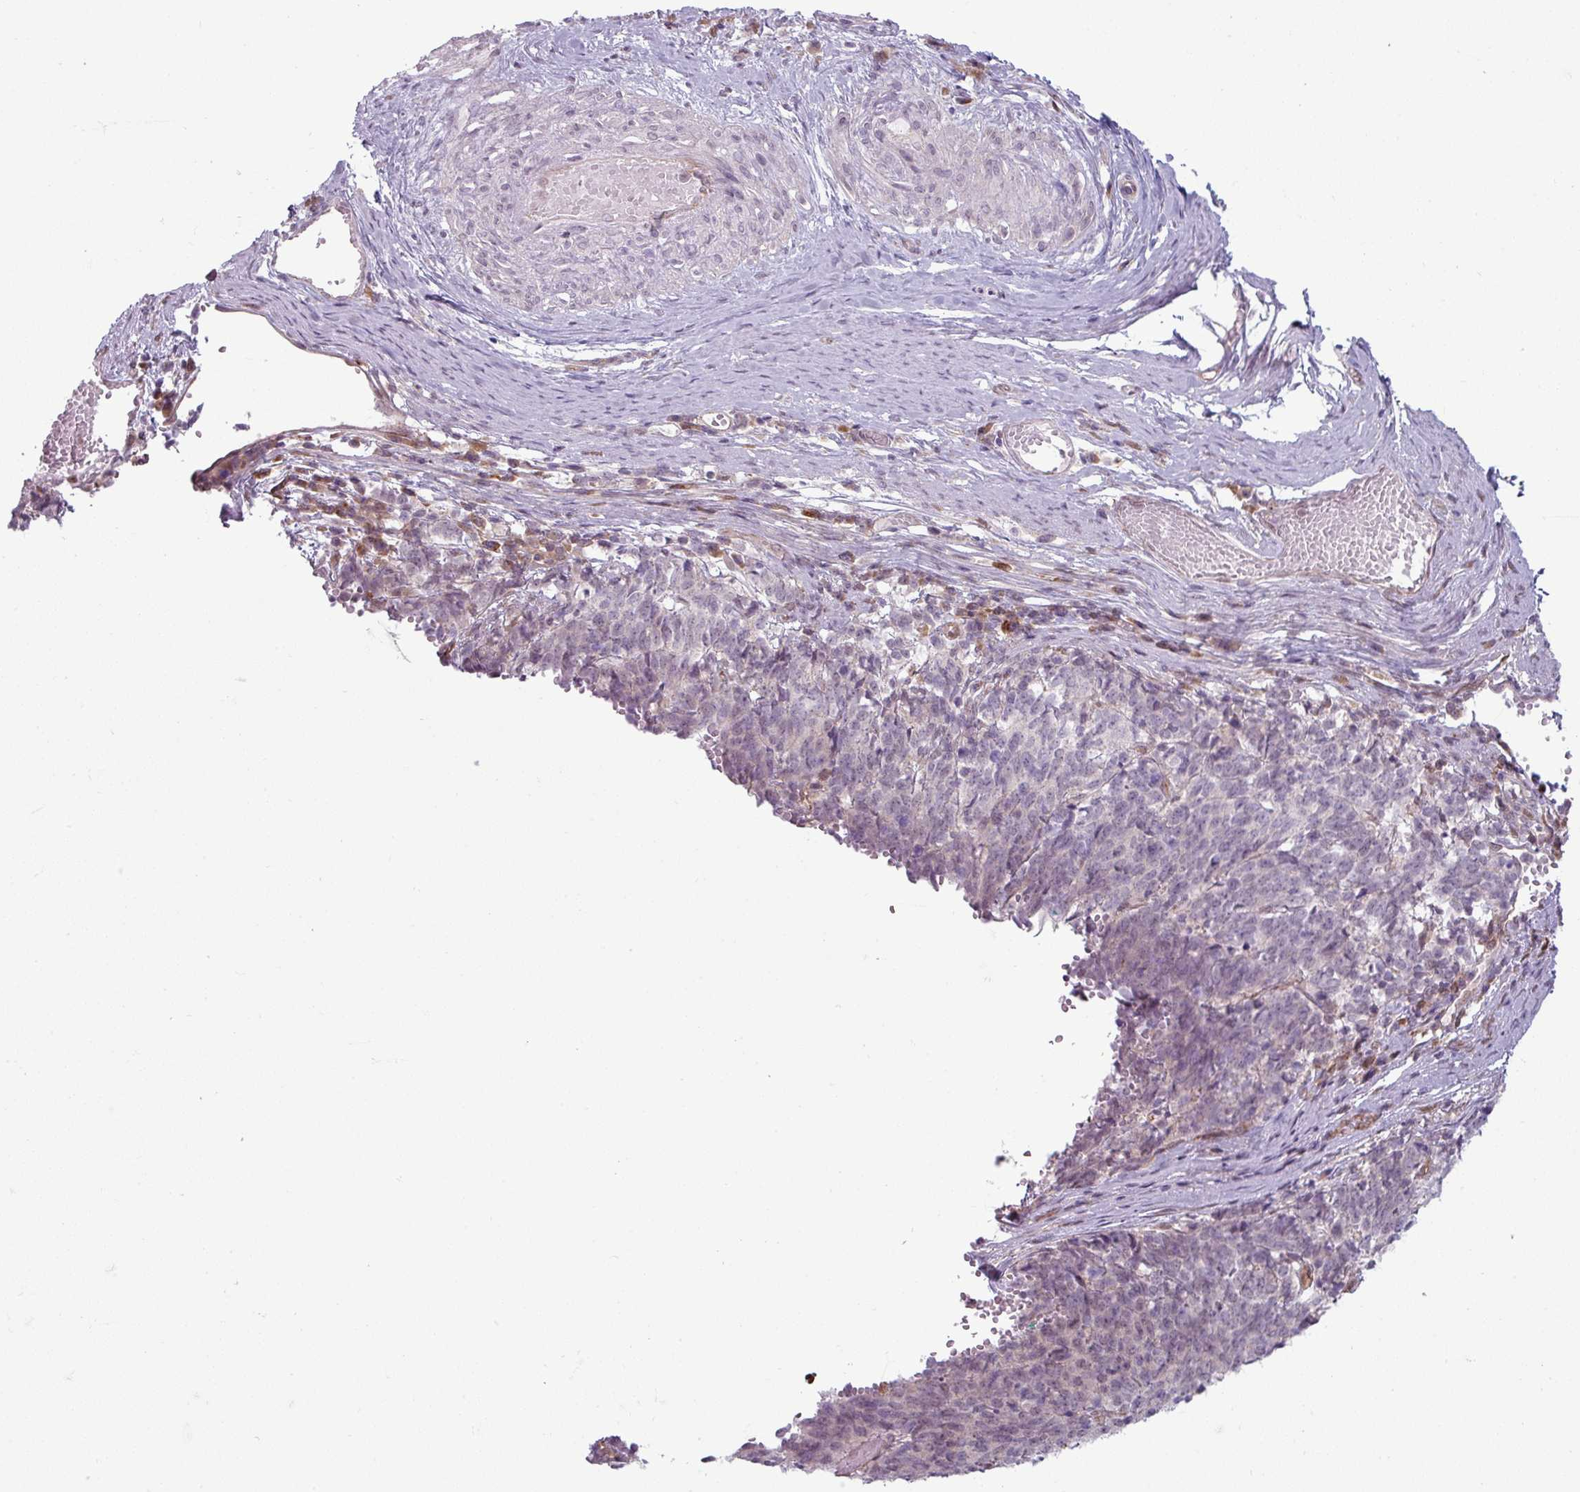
{"staining": {"intensity": "weak", "quantity": "<25%", "location": "nuclear"}, "tissue": "cervical cancer", "cell_type": "Tumor cells", "image_type": "cancer", "snomed": [{"axis": "morphology", "description": "Squamous cell carcinoma, NOS"}, {"axis": "topography", "description": "Cervix"}], "caption": "Immunohistochemistry (IHC) image of neoplastic tissue: cervical squamous cell carcinoma stained with DAB displays no significant protein positivity in tumor cells.", "gene": "CCDC144A", "patient": {"sex": "female", "age": 29}}